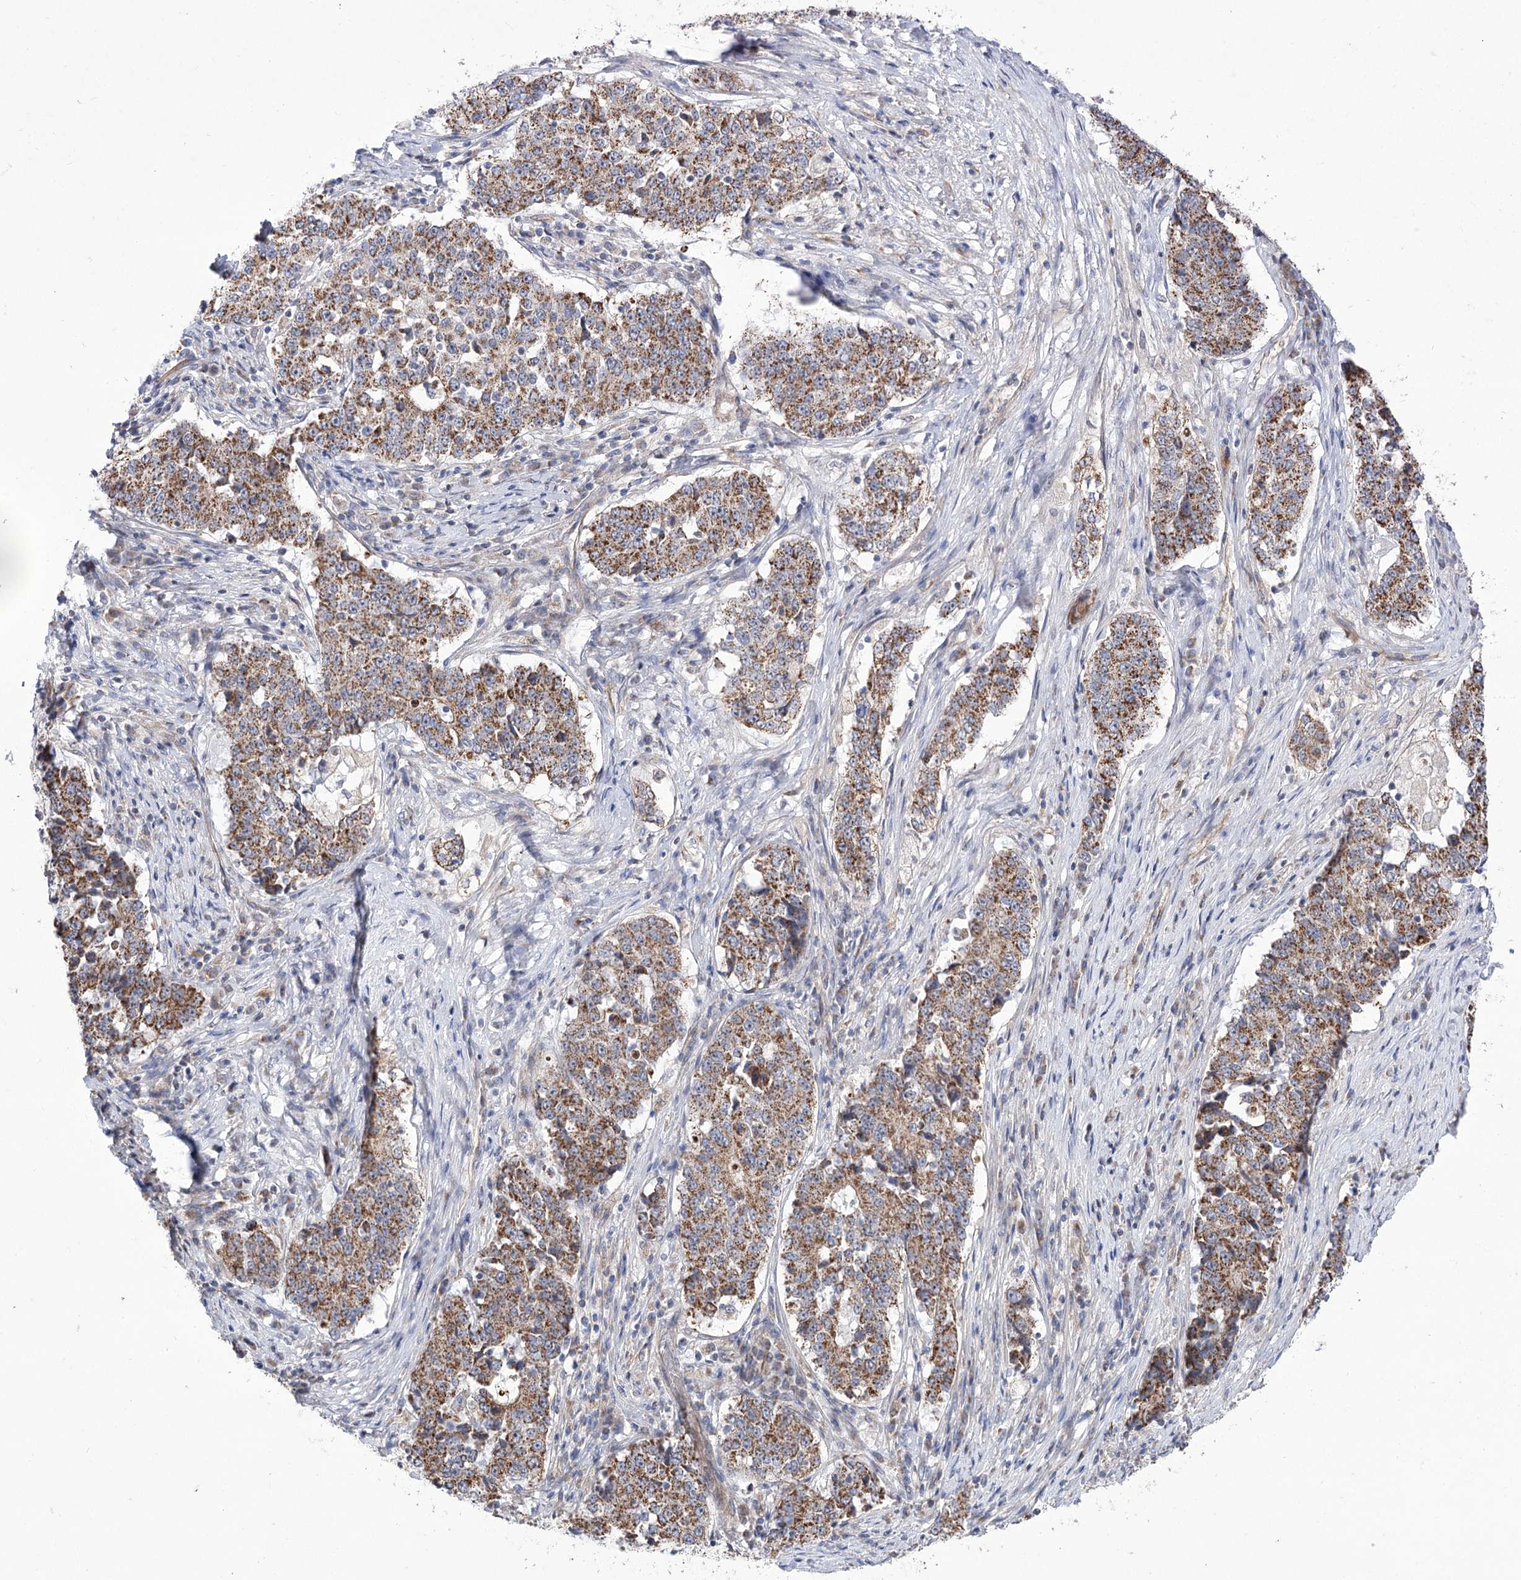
{"staining": {"intensity": "moderate", "quantity": ">75%", "location": "cytoplasmic/membranous"}, "tissue": "stomach cancer", "cell_type": "Tumor cells", "image_type": "cancer", "snomed": [{"axis": "morphology", "description": "Adenocarcinoma, NOS"}, {"axis": "topography", "description": "Stomach"}], "caption": "Immunohistochemical staining of human stomach cancer shows moderate cytoplasmic/membranous protein expression in approximately >75% of tumor cells. Using DAB (brown) and hematoxylin (blue) stains, captured at high magnification using brightfield microscopy.", "gene": "ECHDC3", "patient": {"sex": "male", "age": 59}}